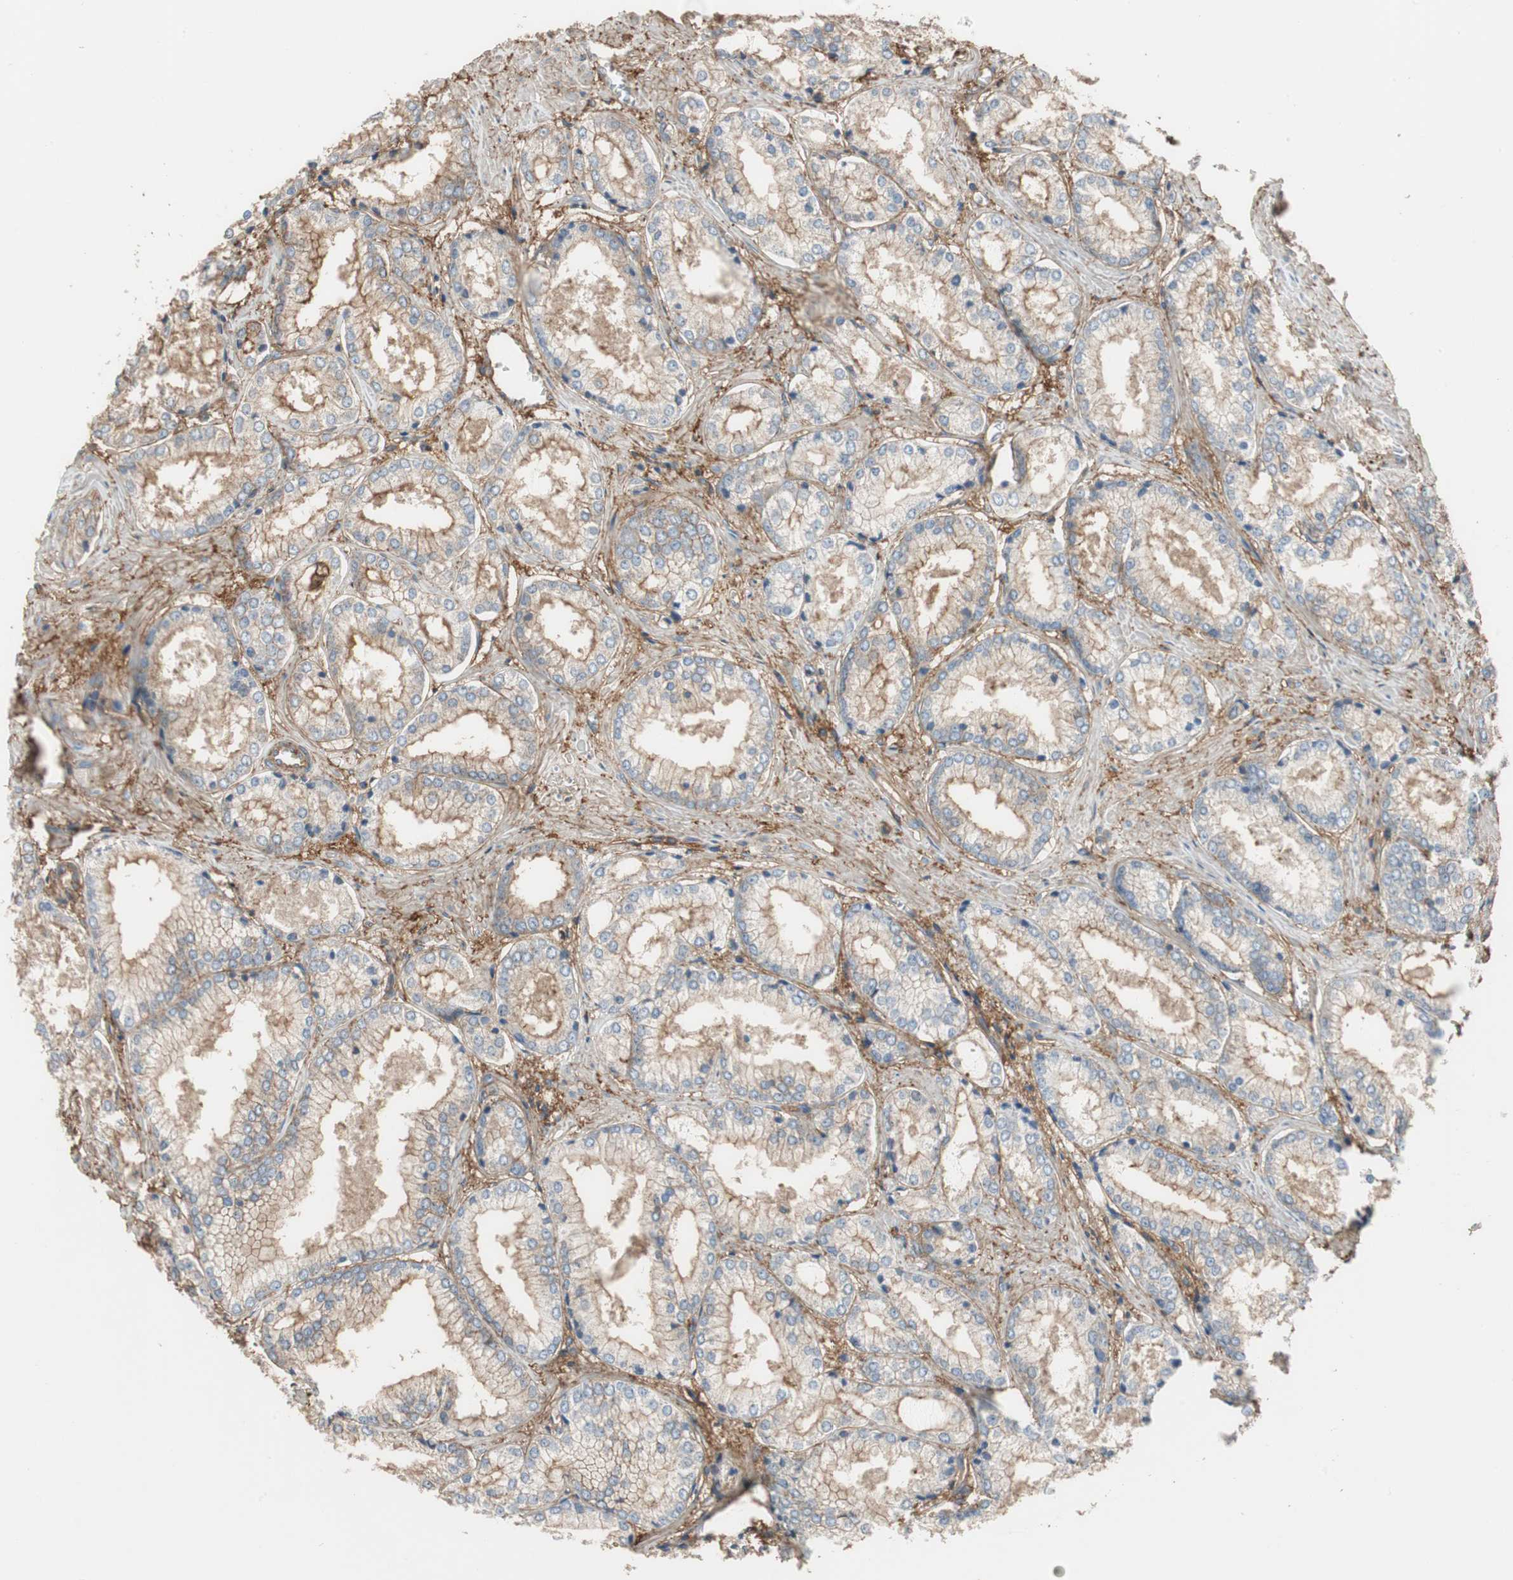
{"staining": {"intensity": "weak", "quantity": ">75%", "location": "cytoplasmic/membranous"}, "tissue": "prostate cancer", "cell_type": "Tumor cells", "image_type": "cancer", "snomed": [{"axis": "morphology", "description": "Adenocarcinoma, Low grade"}, {"axis": "topography", "description": "Prostate"}], "caption": "Prostate cancer stained for a protein exhibits weak cytoplasmic/membranous positivity in tumor cells.", "gene": "IL1RL1", "patient": {"sex": "male", "age": 64}}